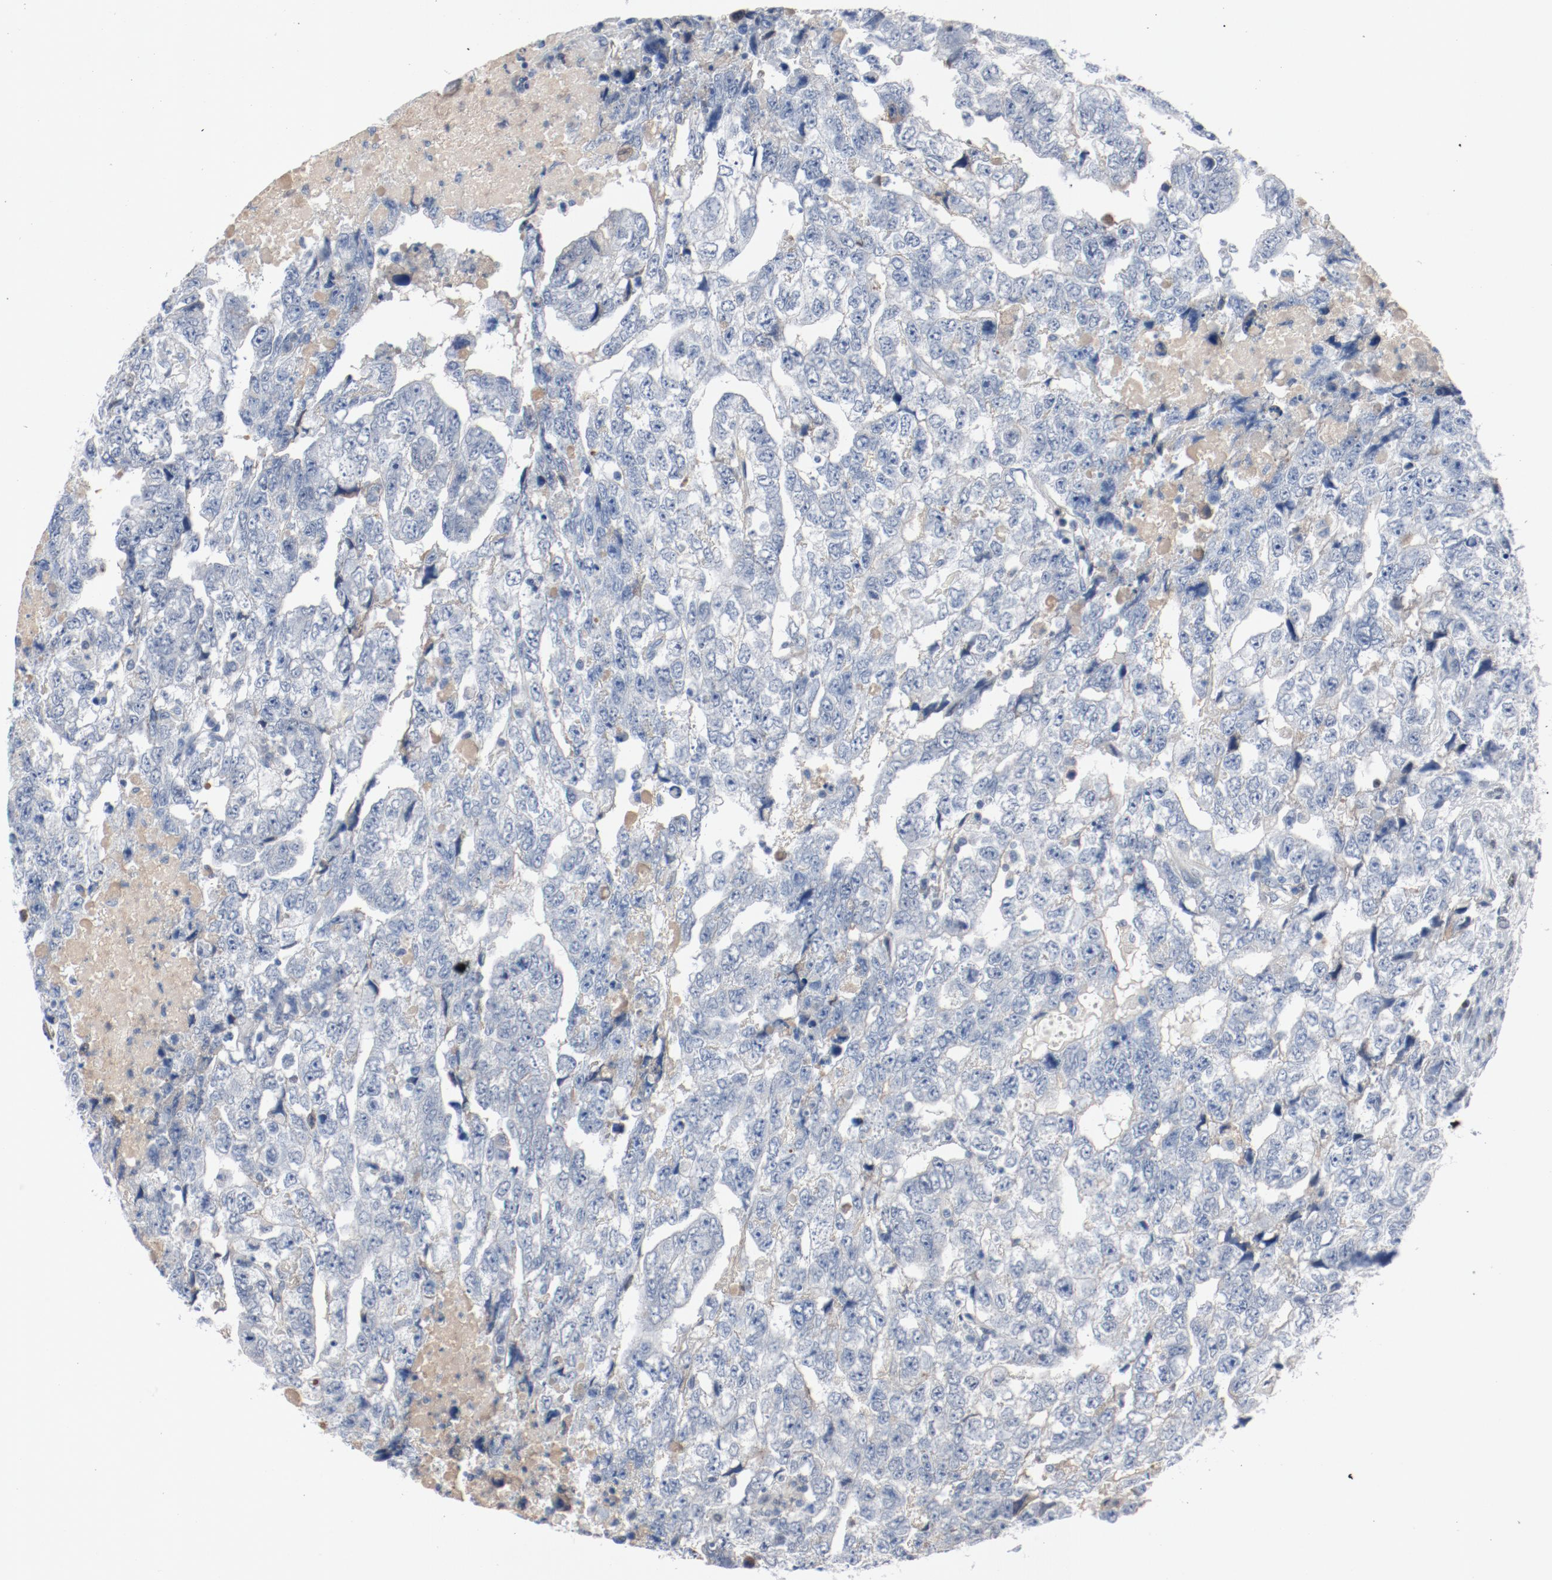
{"staining": {"intensity": "negative", "quantity": "none", "location": "none"}, "tissue": "testis cancer", "cell_type": "Tumor cells", "image_type": "cancer", "snomed": [{"axis": "morphology", "description": "Carcinoma, Embryonal, NOS"}, {"axis": "topography", "description": "Testis"}], "caption": "Tumor cells show no significant protein positivity in testis embryonal carcinoma.", "gene": "FOXP1", "patient": {"sex": "male", "age": 36}}